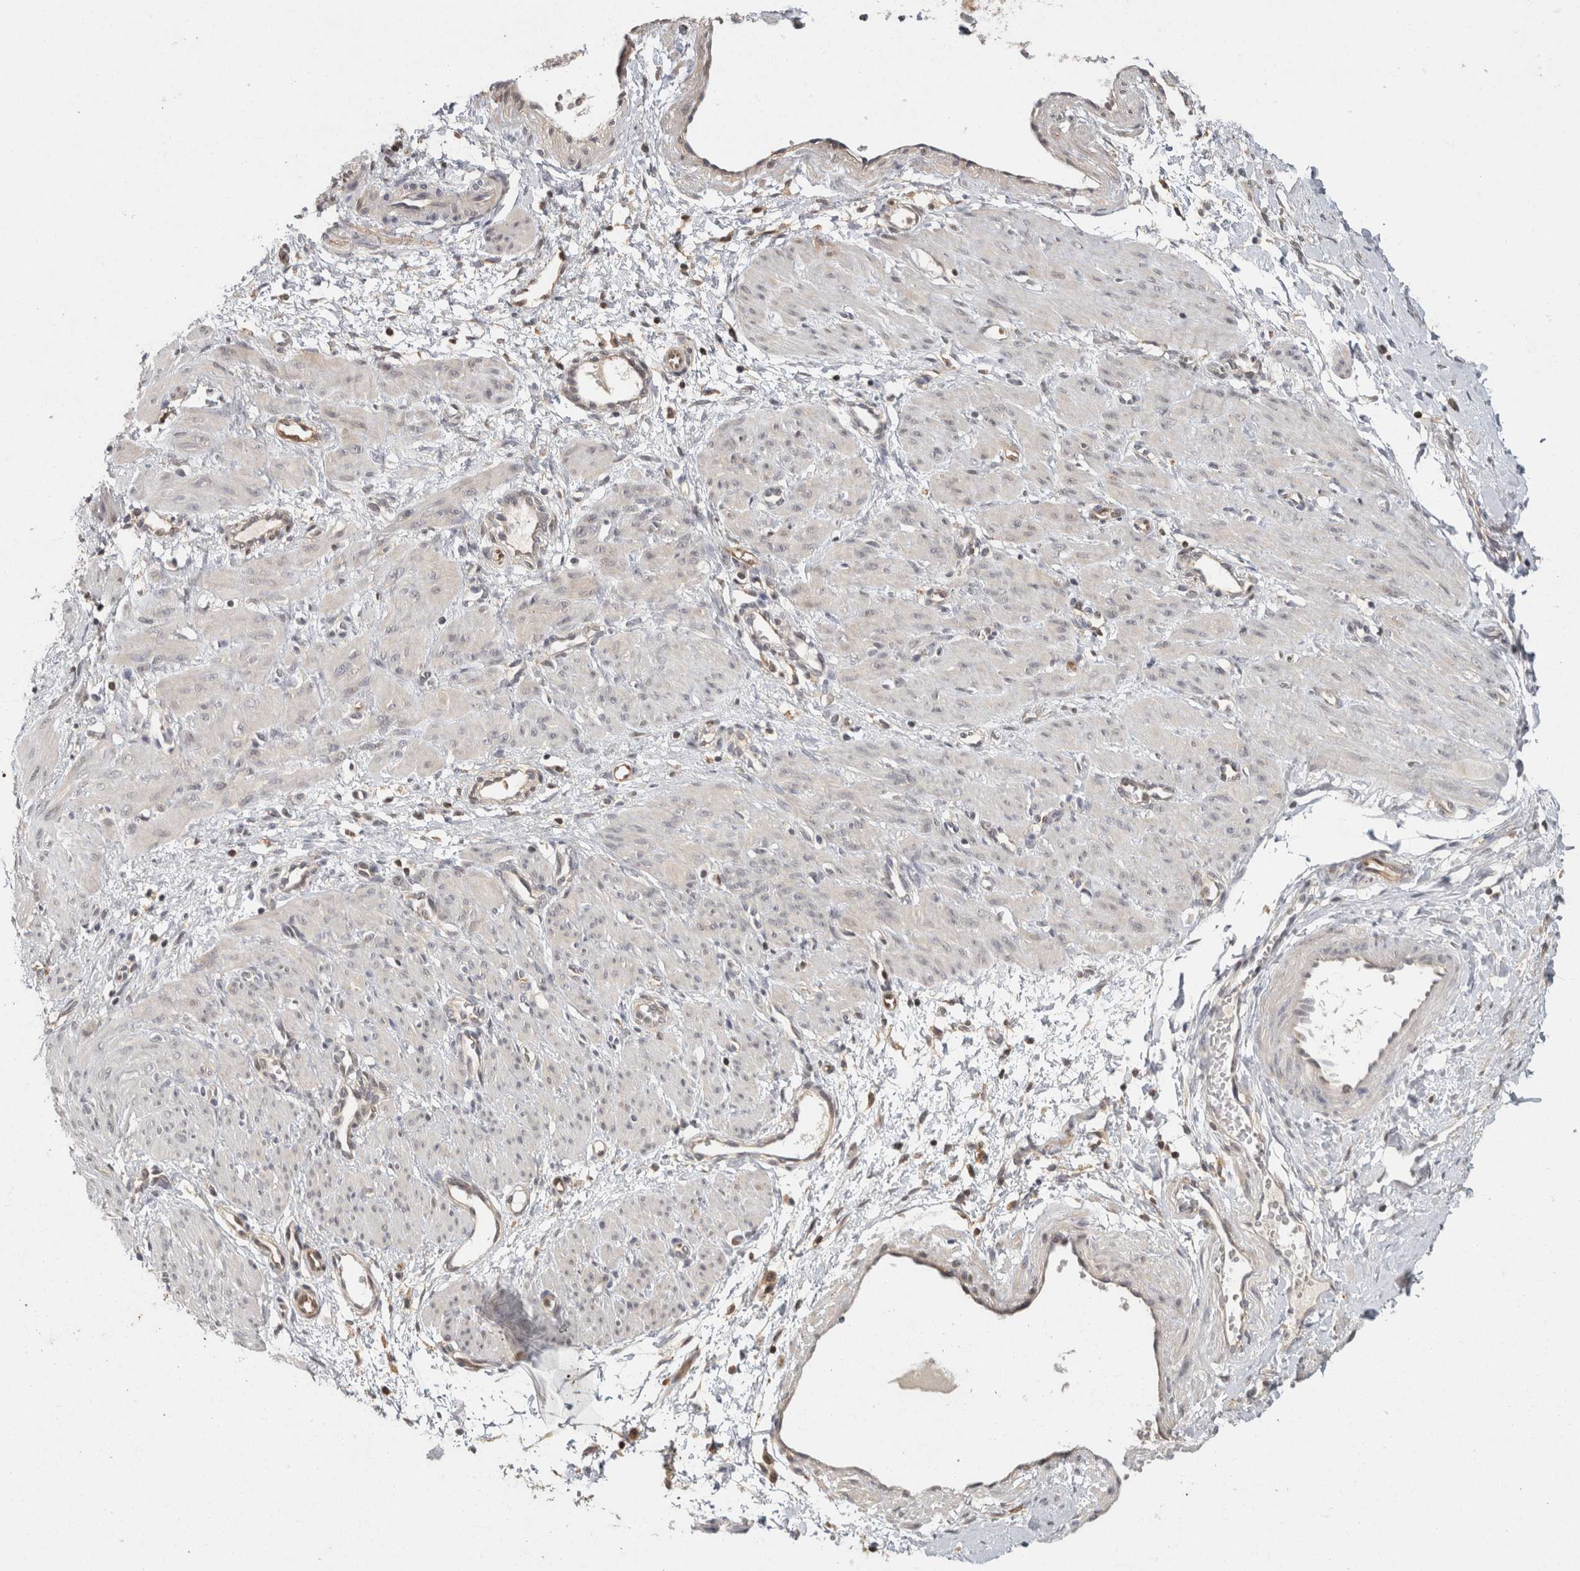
{"staining": {"intensity": "weak", "quantity": "<25%", "location": "cytoplasmic/membranous"}, "tissue": "smooth muscle", "cell_type": "Smooth muscle cells", "image_type": "normal", "snomed": [{"axis": "morphology", "description": "Normal tissue, NOS"}, {"axis": "topography", "description": "Endometrium"}], "caption": "Micrograph shows no protein staining in smooth muscle cells of unremarkable smooth muscle. The staining was performed using DAB to visualize the protein expression in brown, while the nuclei were stained in blue with hematoxylin (Magnification: 20x).", "gene": "ACAT2", "patient": {"sex": "female", "age": 33}}